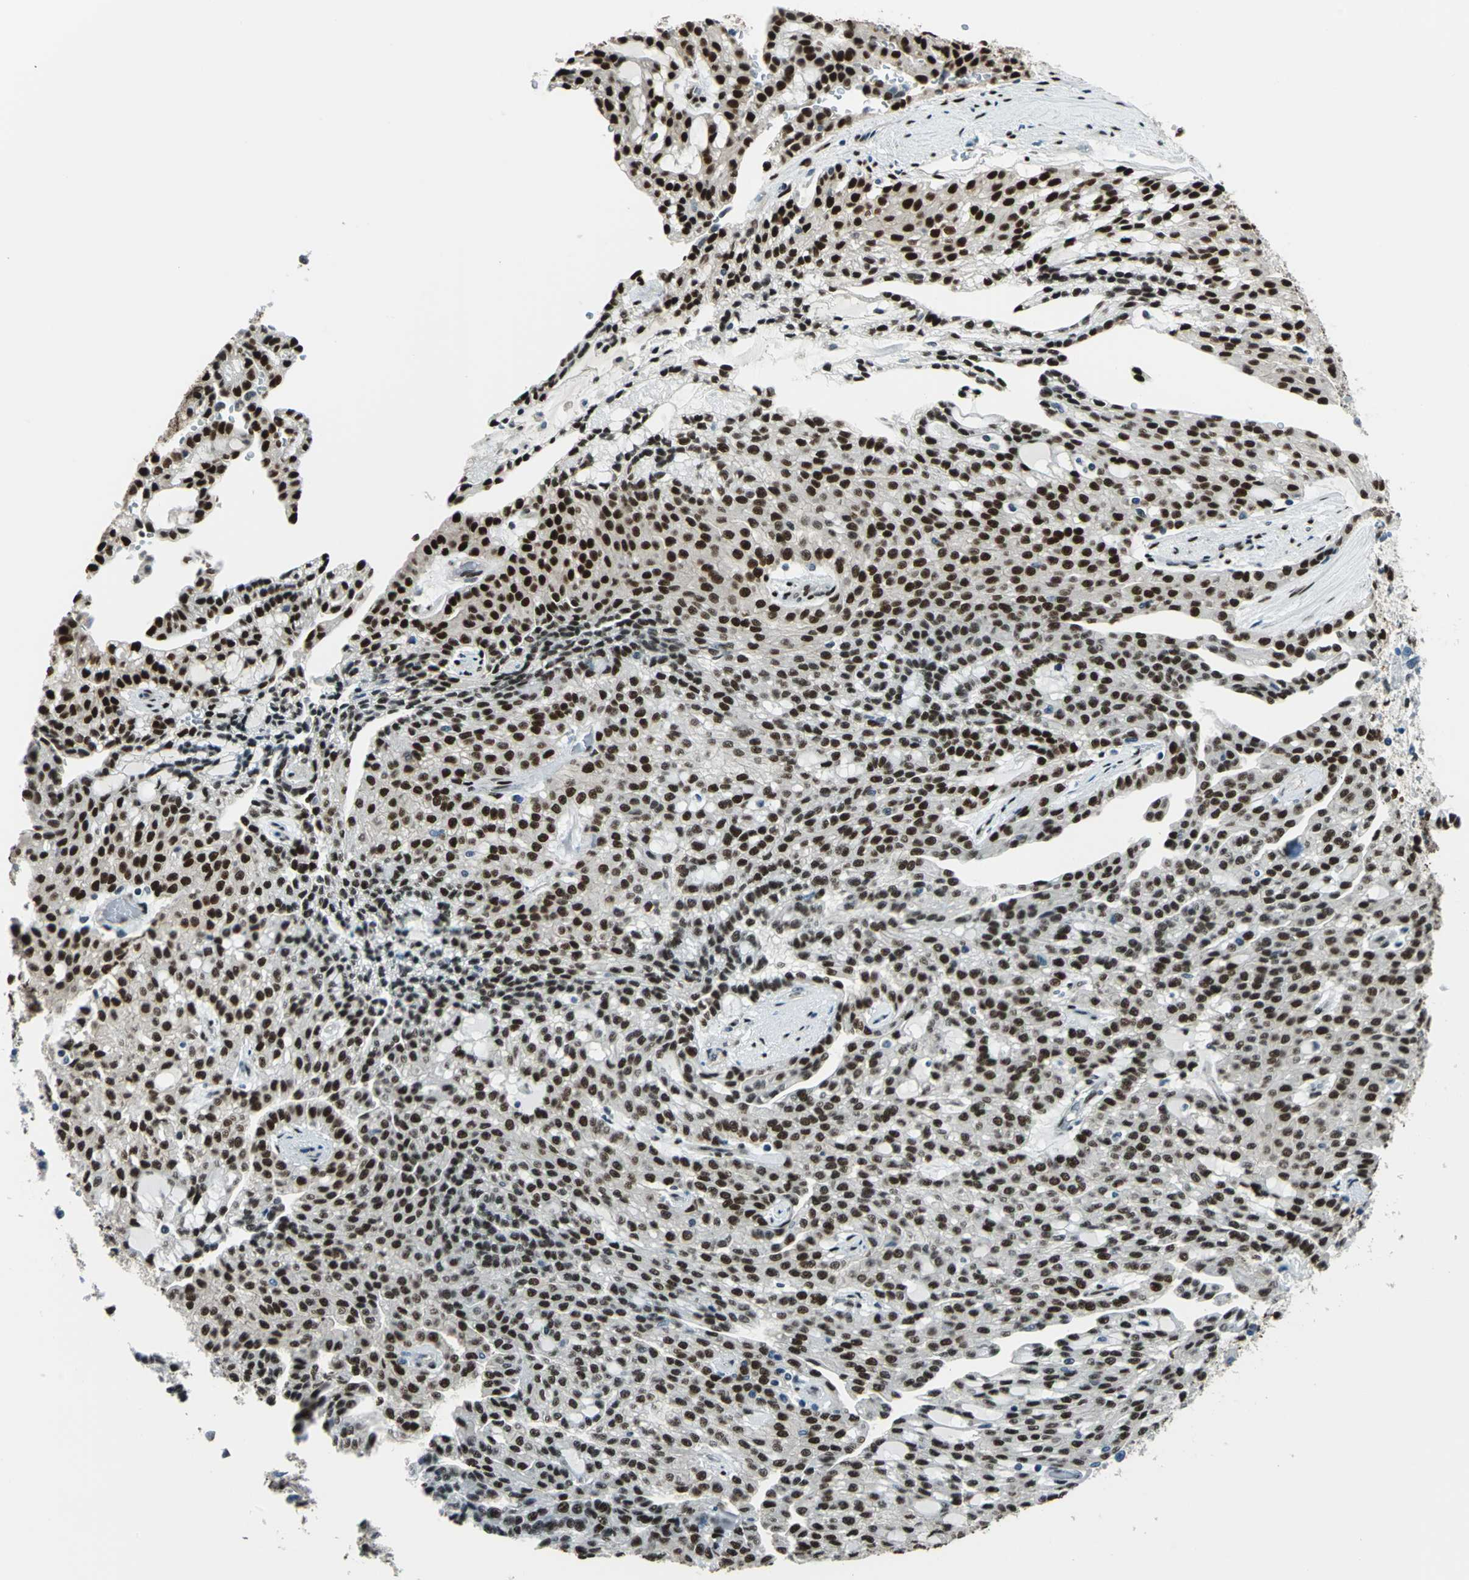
{"staining": {"intensity": "strong", "quantity": ">75%", "location": "nuclear"}, "tissue": "renal cancer", "cell_type": "Tumor cells", "image_type": "cancer", "snomed": [{"axis": "morphology", "description": "Adenocarcinoma, NOS"}, {"axis": "topography", "description": "Kidney"}], "caption": "A brown stain shows strong nuclear positivity of a protein in human renal cancer tumor cells. Immunohistochemistry stains the protein in brown and the nuclei are stained blue.", "gene": "NFIA", "patient": {"sex": "male", "age": 63}}